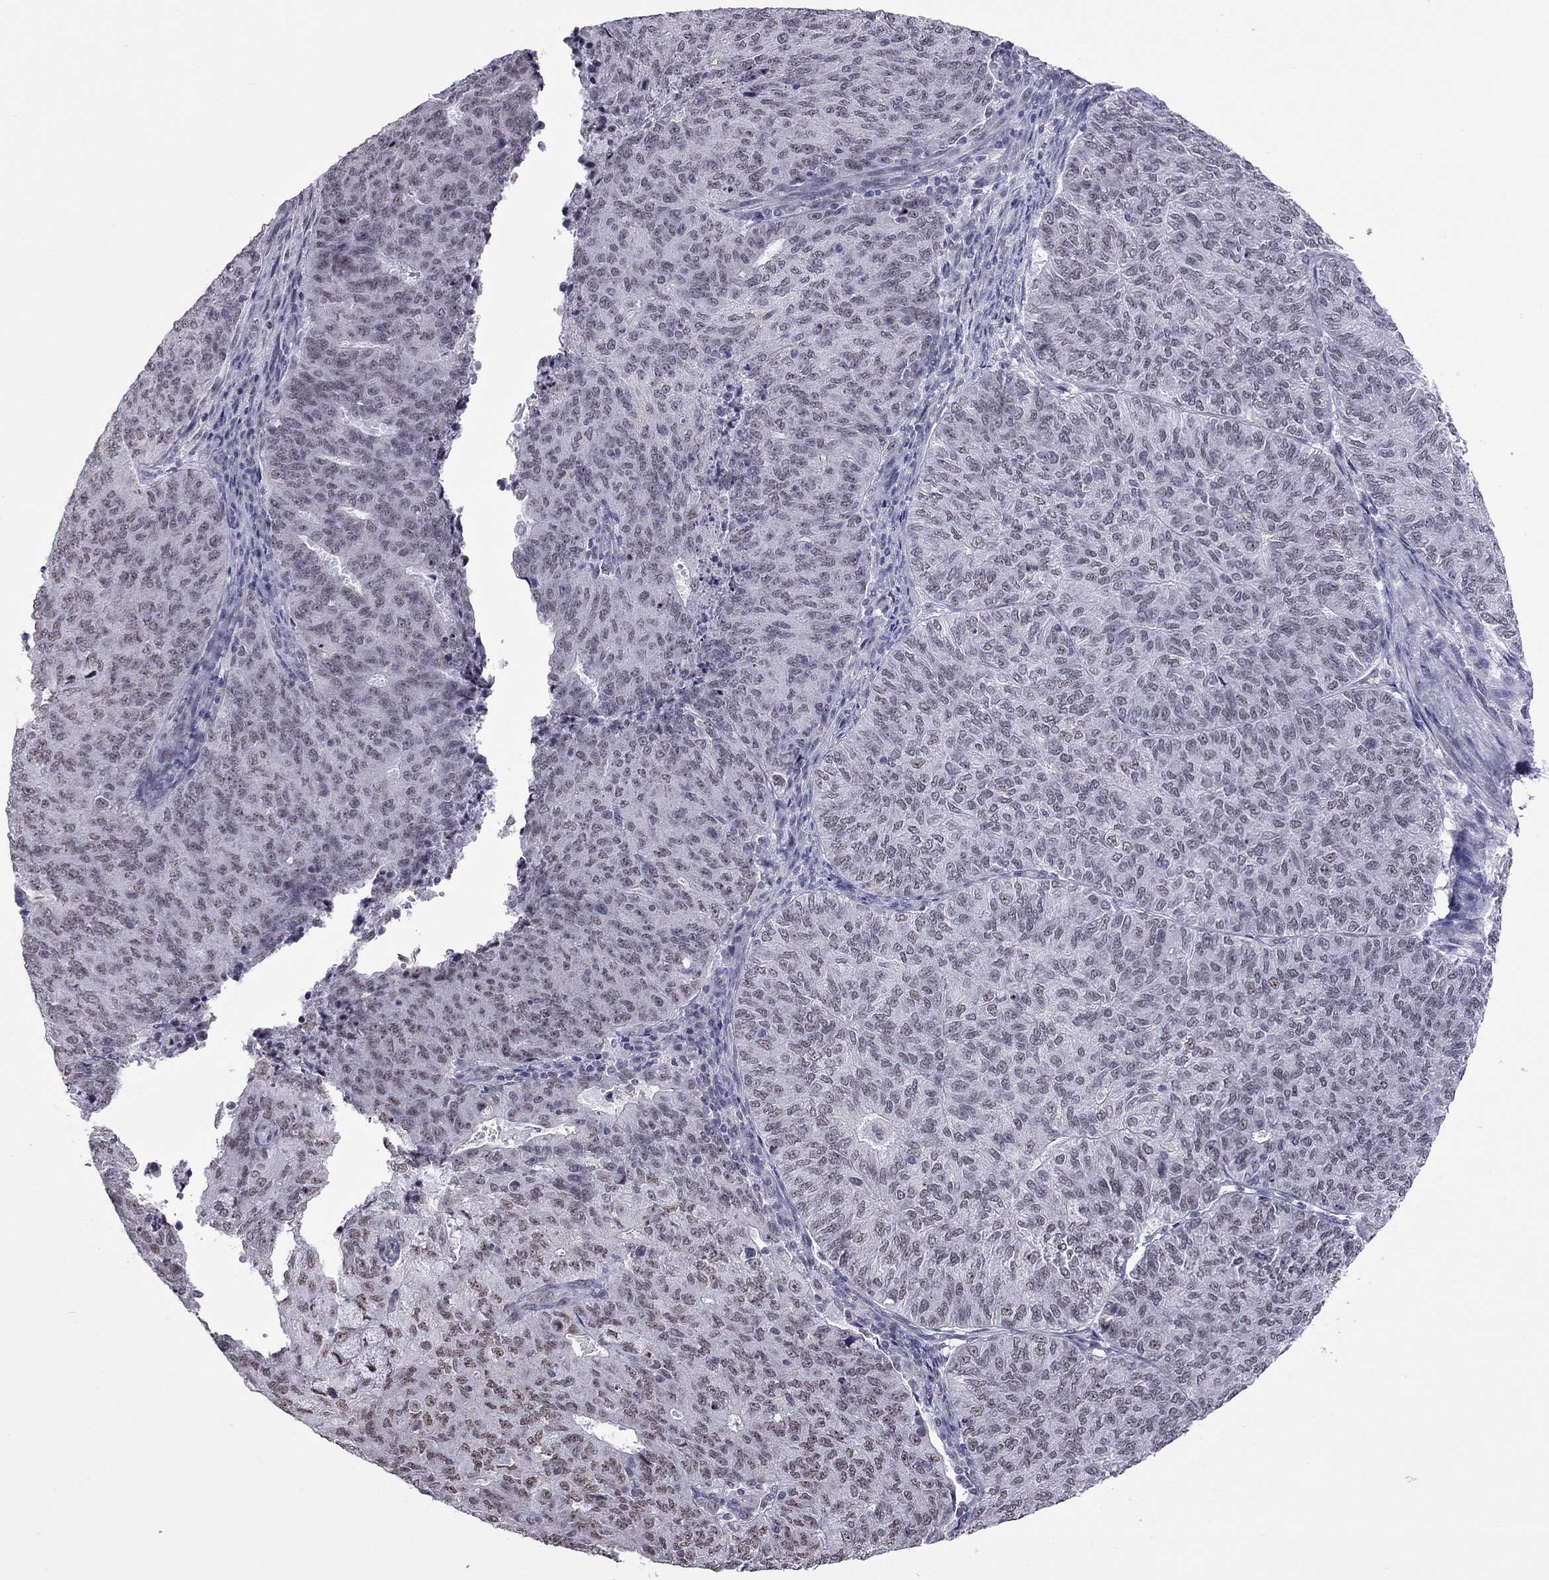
{"staining": {"intensity": "weak", "quantity": "<25%", "location": "nuclear"}, "tissue": "endometrial cancer", "cell_type": "Tumor cells", "image_type": "cancer", "snomed": [{"axis": "morphology", "description": "Adenocarcinoma, NOS"}, {"axis": "topography", "description": "Endometrium"}], "caption": "Tumor cells are negative for protein expression in human endometrial cancer. (Stains: DAB immunohistochemistry (IHC) with hematoxylin counter stain, Microscopy: brightfield microscopy at high magnification).", "gene": "PPP1R3A", "patient": {"sex": "female", "age": 82}}